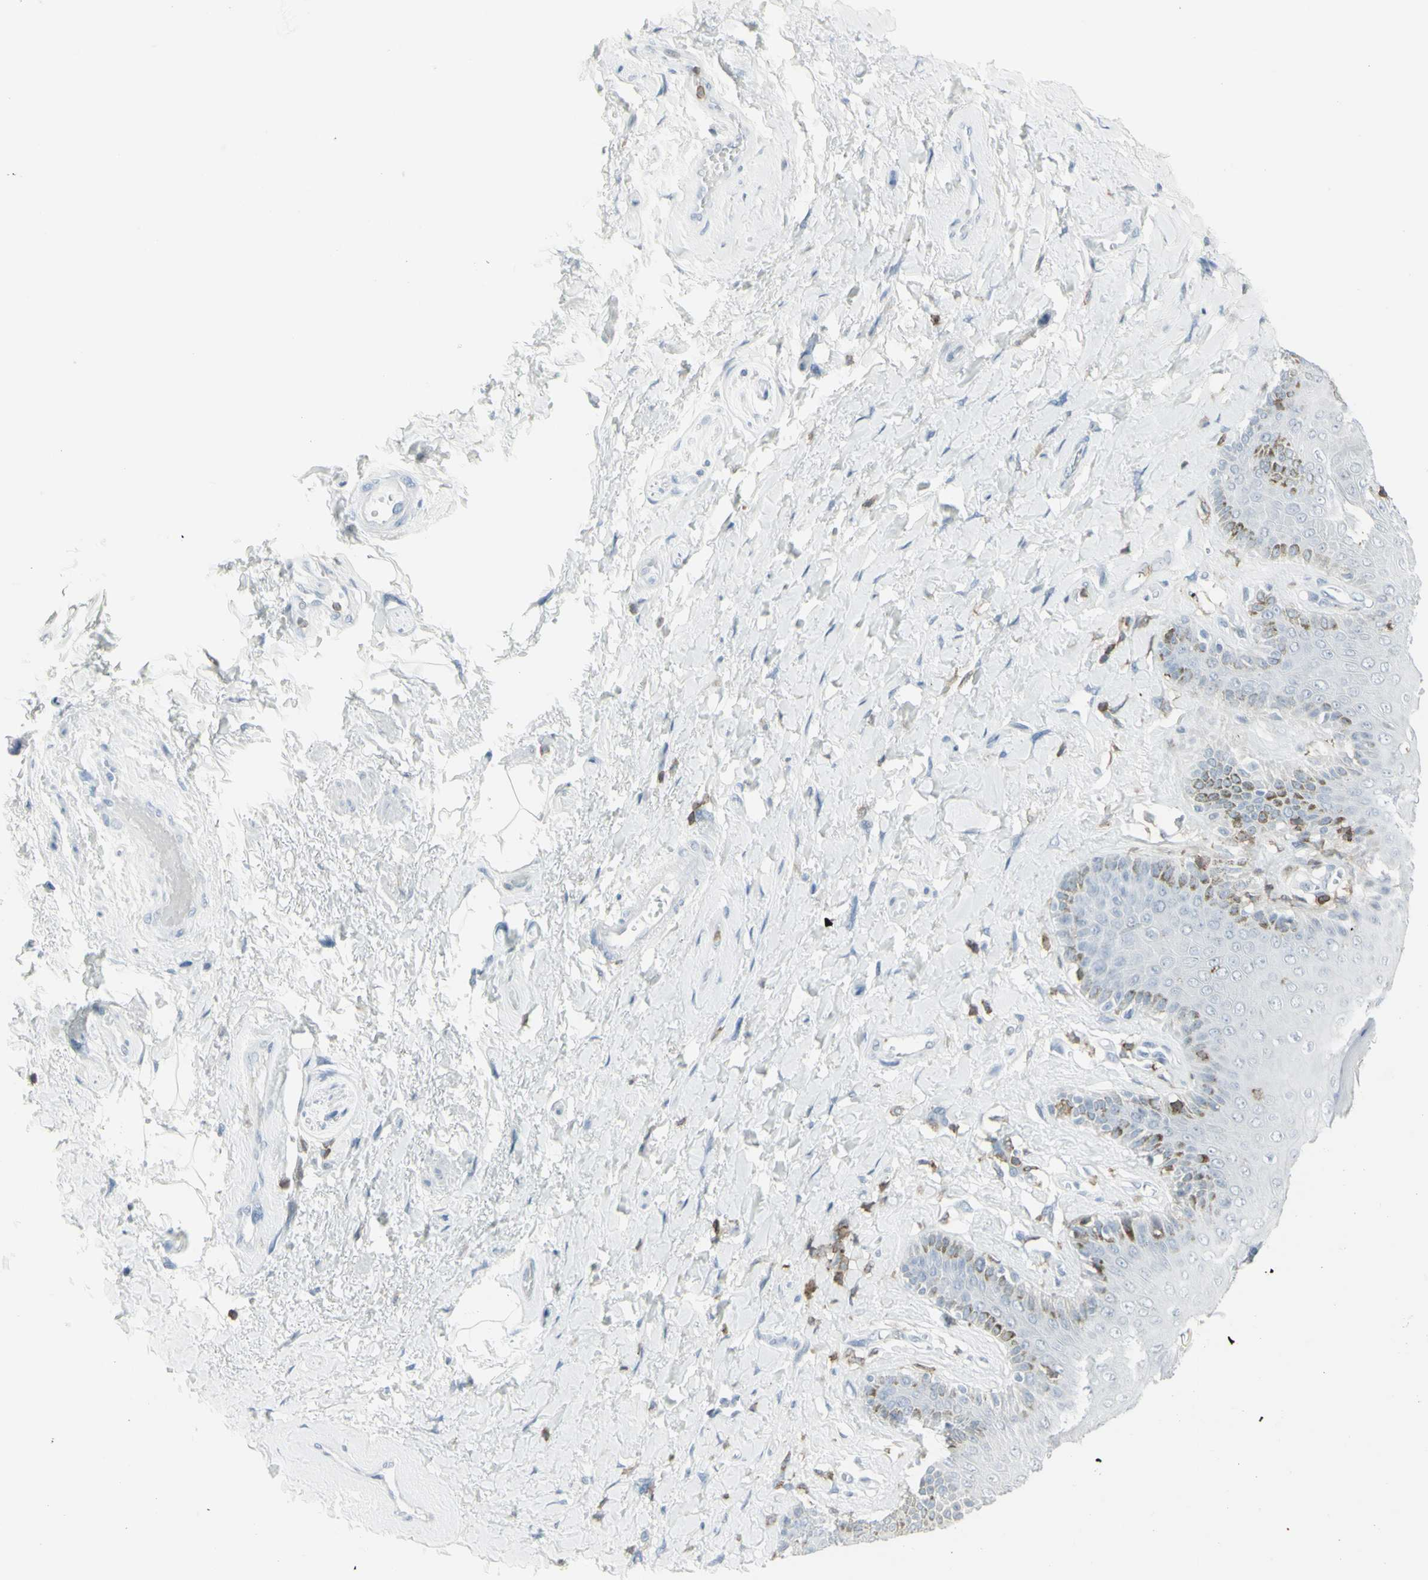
{"staining": {"intensity": "weak", "quantity": "<25%", "location": "cytoplasmic/membranous"}, "tissue": "skin", "cell_type": "Epidermal cells", "image_type": "normal", "snomed": [{"axis": "morphology", "description": "Normal tissue, NOS"}, {"axis": "topography", "description": "Anal"}], "caption": "Human skin stained for a protein using IHC exhibits no staining in epidermal cells.", "gene": "NRG1", "patient": {"sex": "male", "age": 69}}